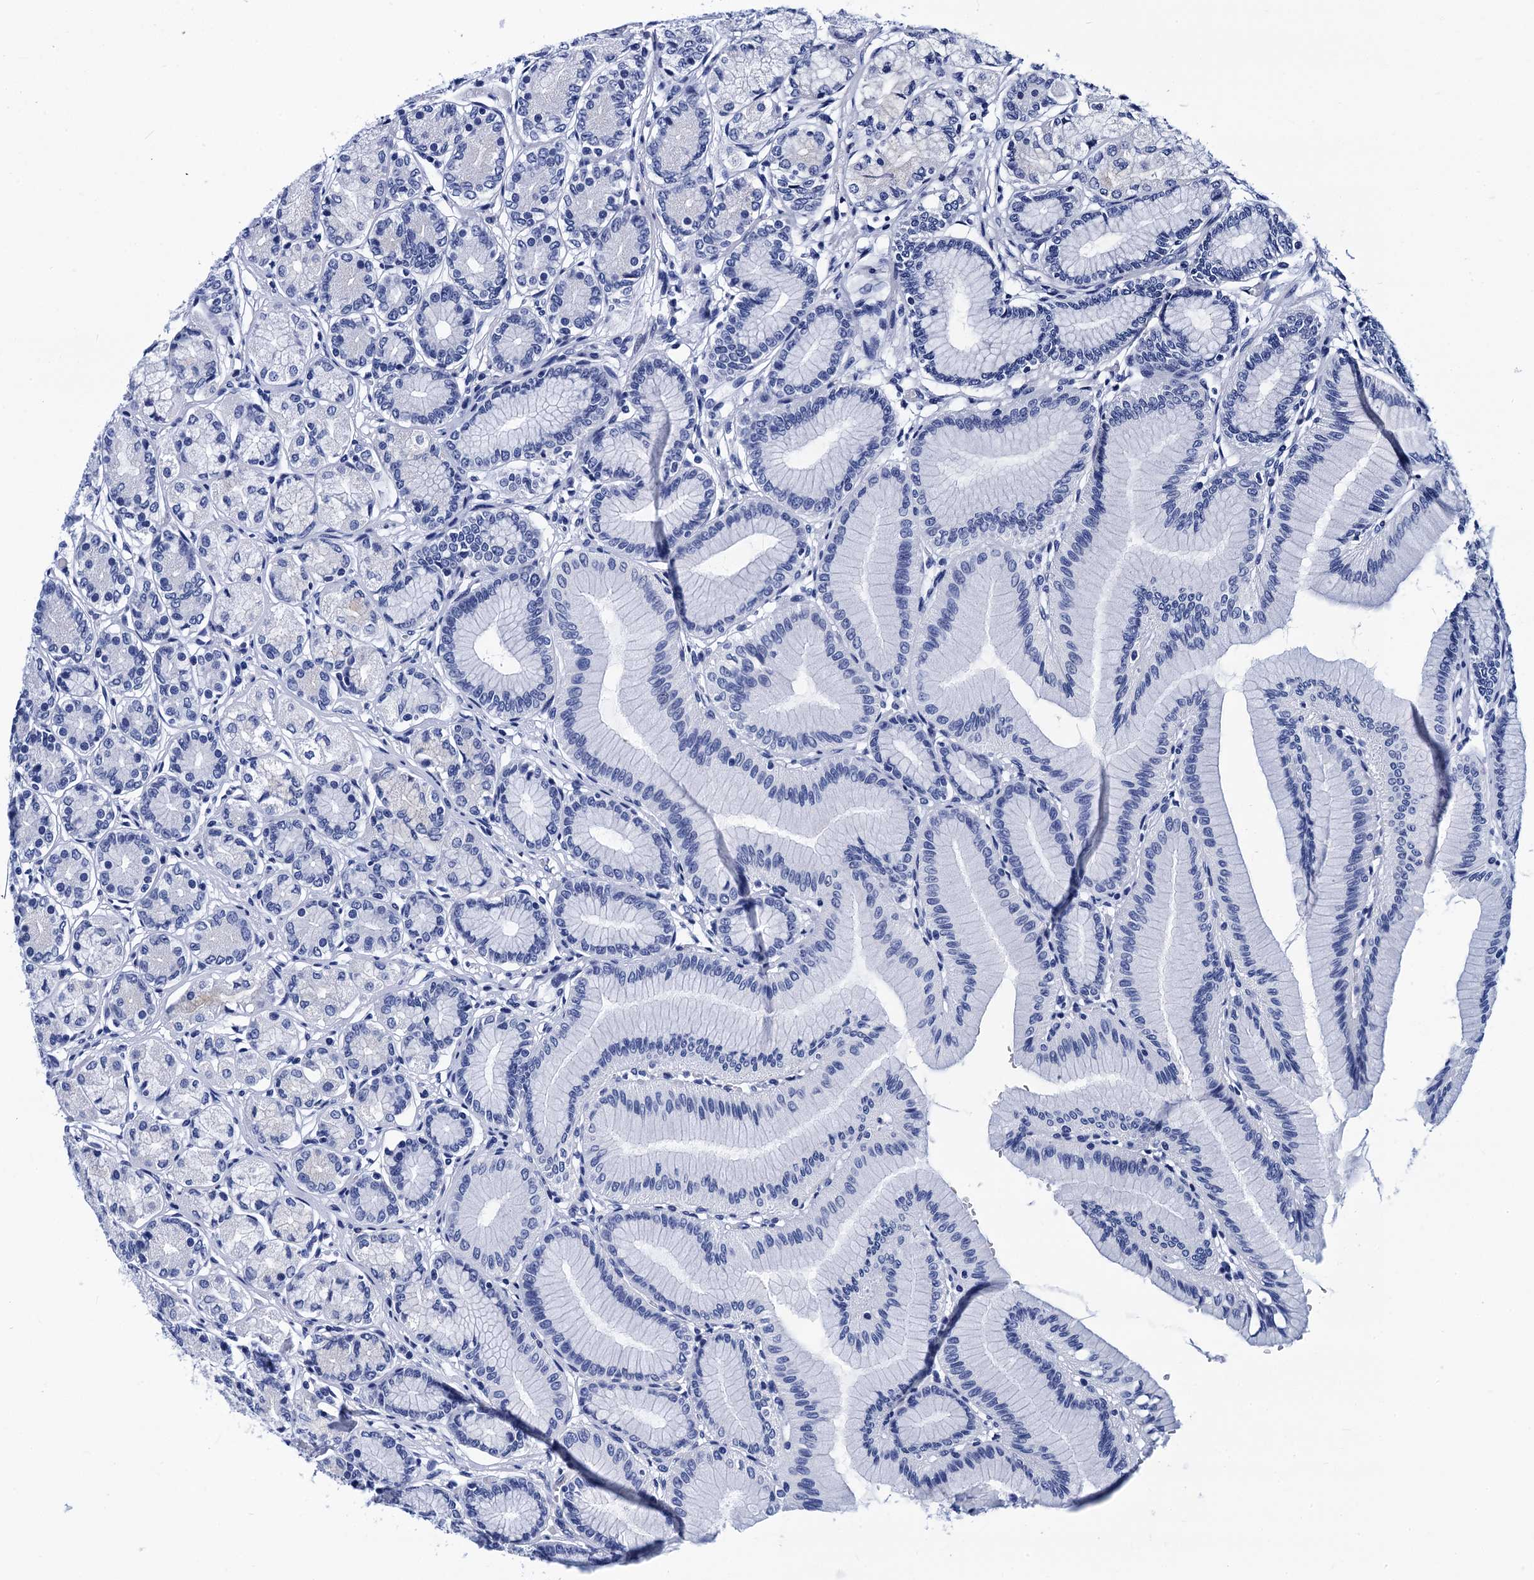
{"staining": {"intensity": "negative", "quantity": "none", "location": "none"}, "tissue": "stomach", "cell_type": "Glandular cells", "image_type": "normal", "snomed": [{"axis": "morphology", "description": "Normal tissue, NOS"}, {"axis": "morphology", "description": "Adenocarcinoma, NOS"}, {"axis": "morphology", "description": "Adenocarcinoma, High grade"}, {"axis": "topography", "description": "Stomach, upper"}, {"axis": "topography", "description": "Stomach"}], "caption": "Photomicrograph shows no protein expression in glandular cells of benign stomach. (DAB immunohistochemistry, high magnification).", "gene": "MYBPC3", "patient": {"sex": "female", "age": 65}}